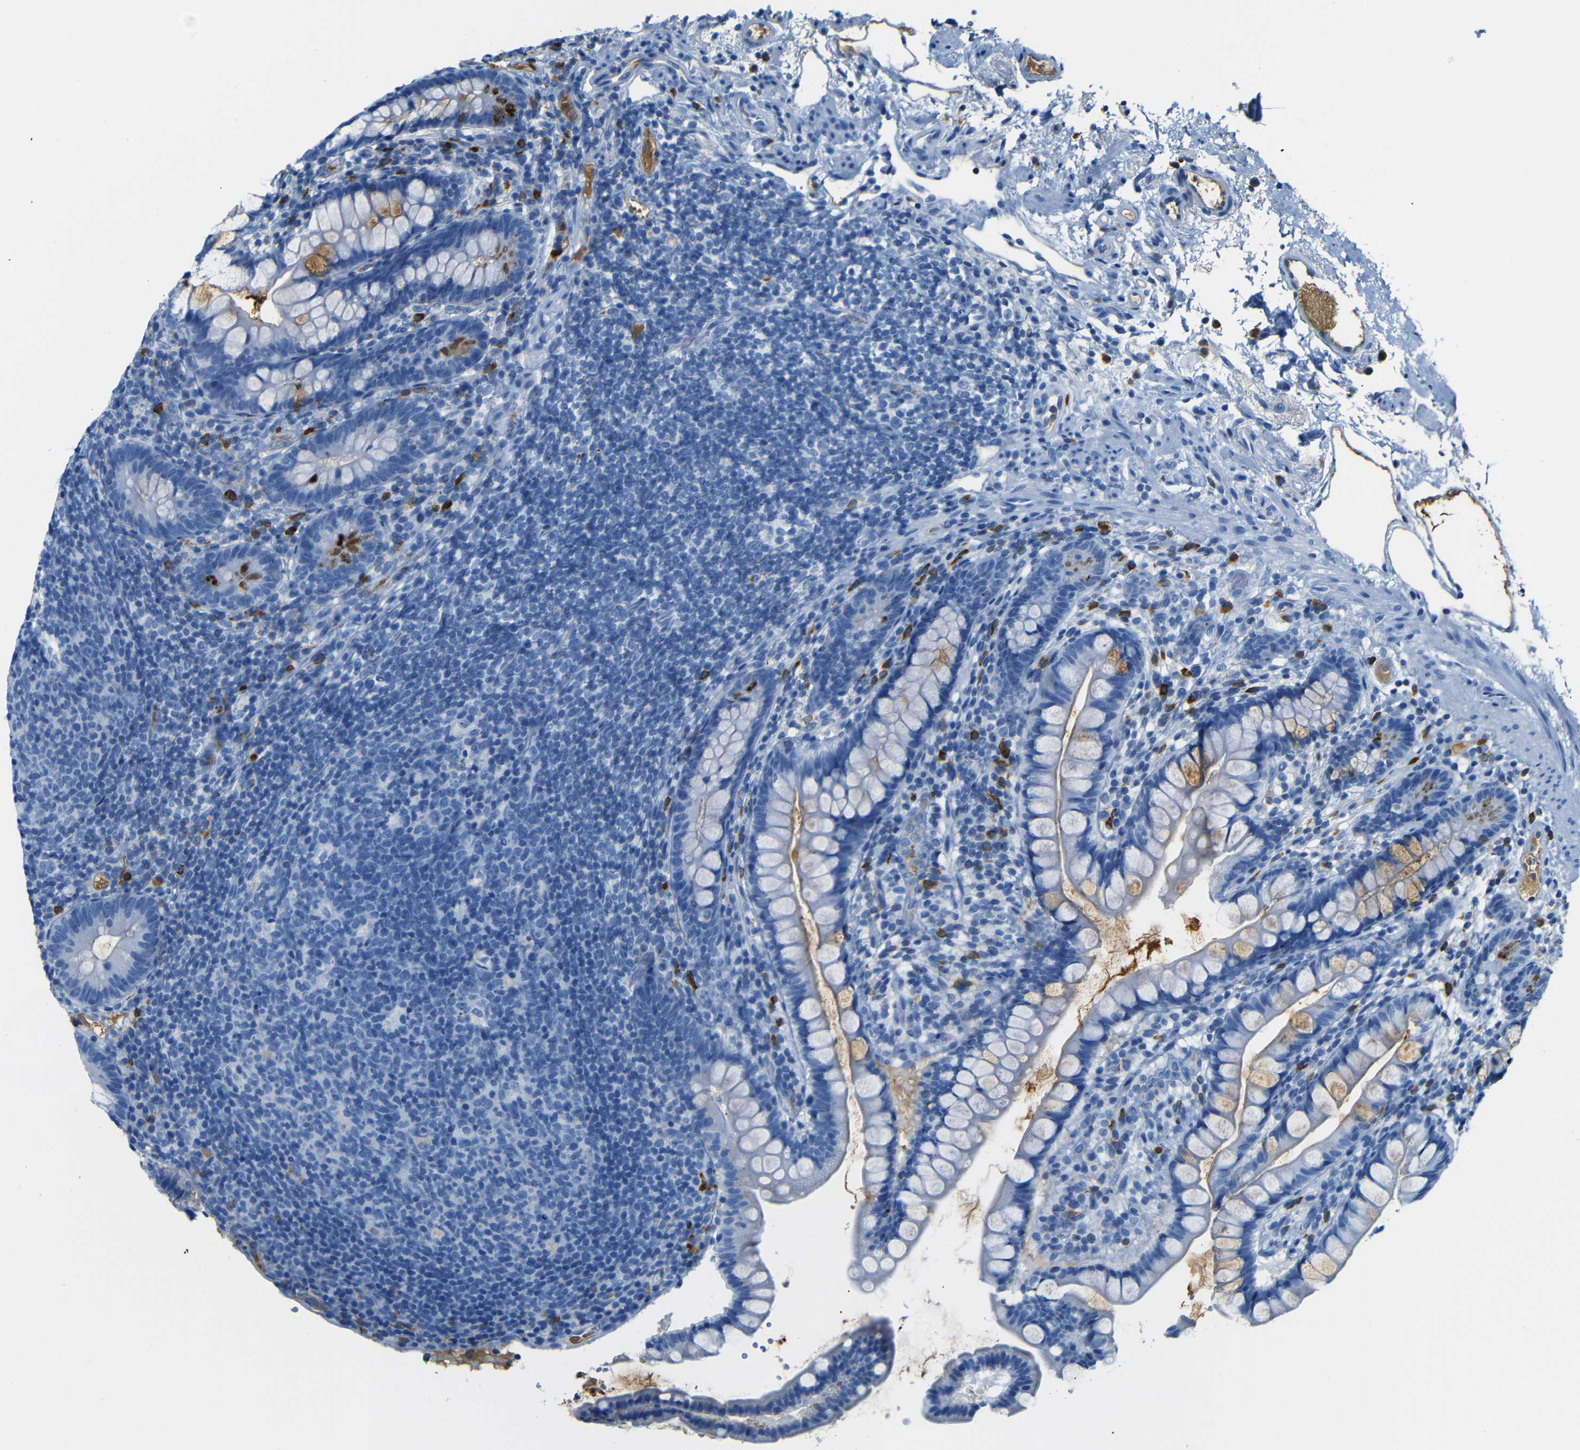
{"staining": {"intensity": "strong", "quantity": "<25%", "location": "cytoplasmic/membranous"}, "tissue": "small intestine", "cell_type": "Glandular cells", "image_type": "normal", "snomed": [{"axis": "morphology", "description": "Normal tissue, NOS"}, {"axis": "topography", "description": "Small intestine"}], "caption": "About <25% of glandular cells in unremarkable human small intestine display strong cytoplasmic/membranous protein expression as visualized by brown immunohistochemical staining.", "gene": "SERPINA1", "patient": {"sex": "female", "age": 84}}